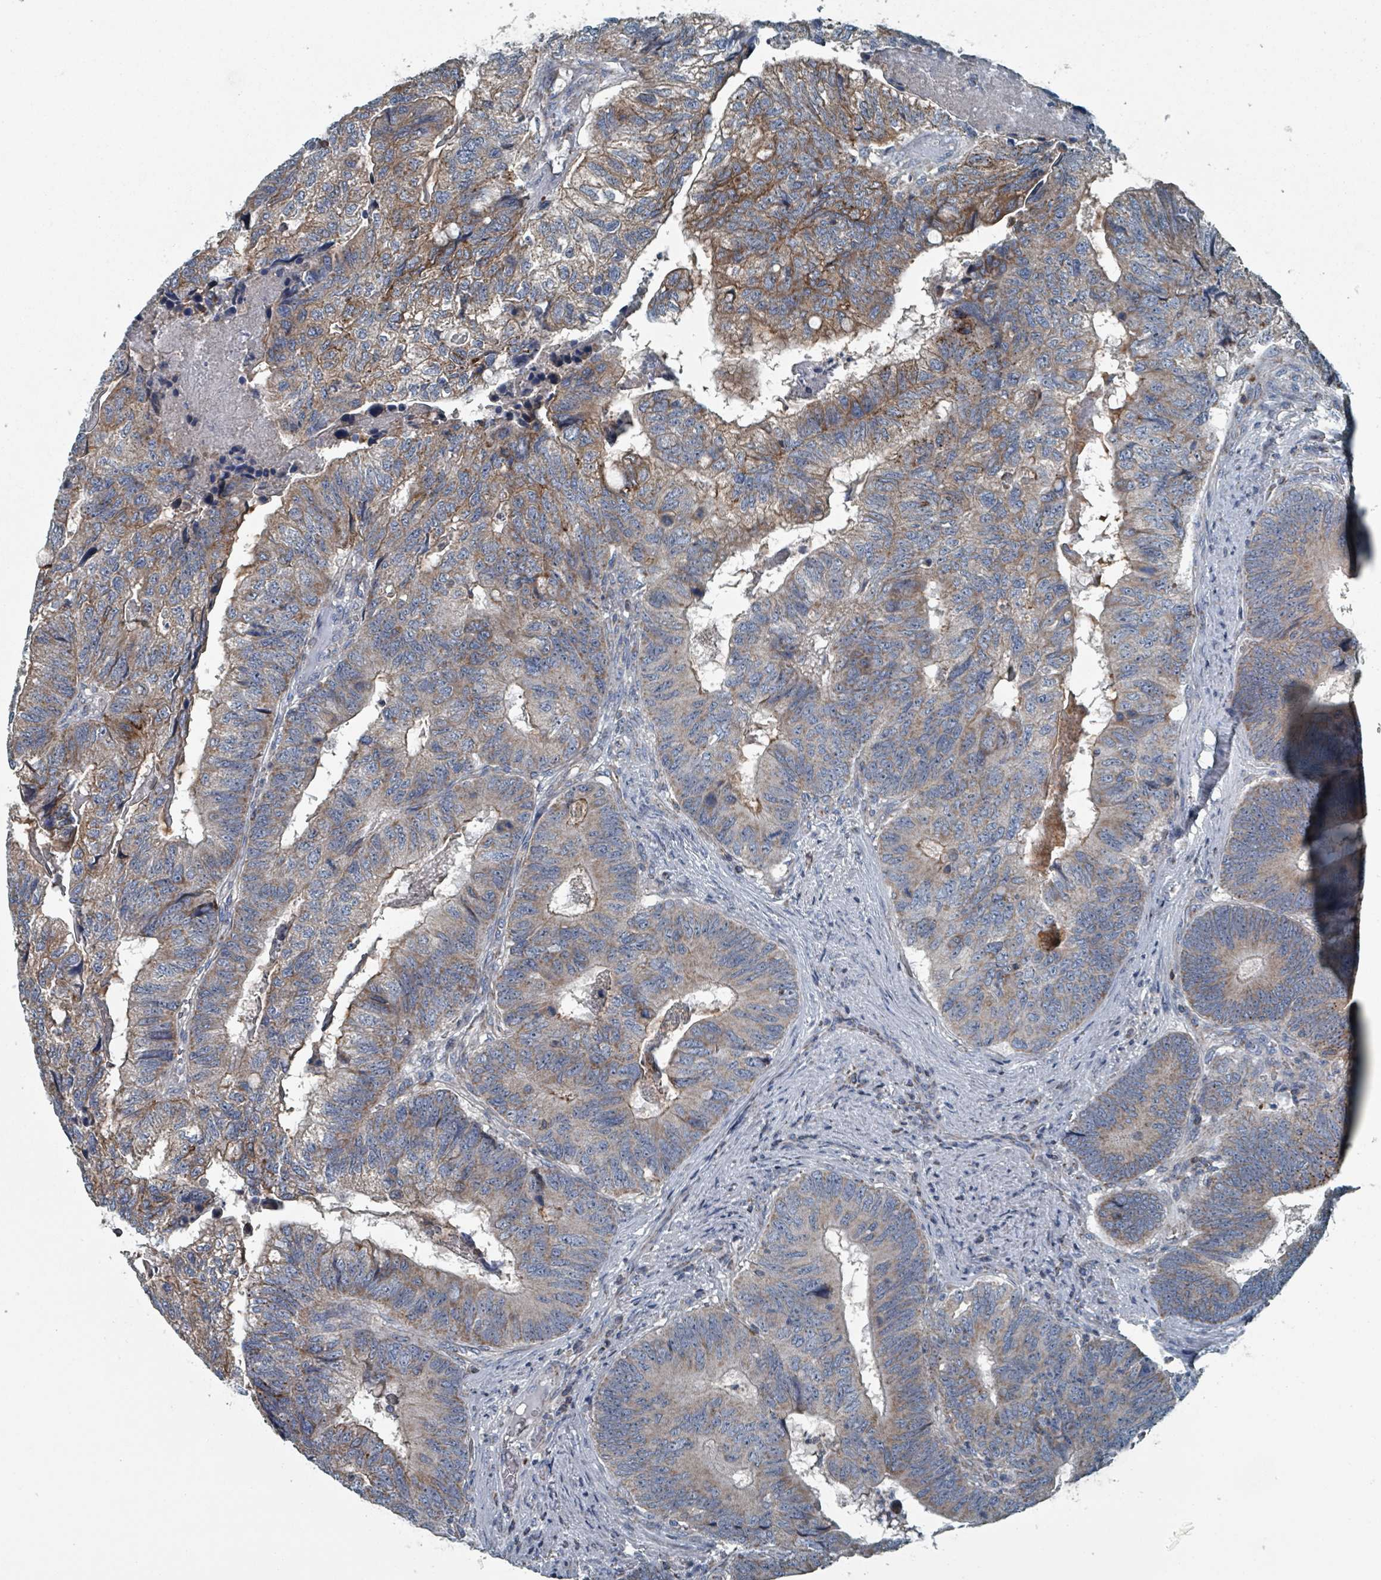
{"staining": {"intensity": "weak", "quantity": ">75%", "location": "cytoplasmic/membranous"}, "tissue": "colorectal cancer", "cell_type": "Tumor cells", "image_type": "cancer", "snomed": [{"axis": "morphology", "description": "Adenocarcinoma, NOS"}, {"axis": "topography", "description": "Colon"}], "caption": "A photomicrograph of colorectal cancer (adenocarcinoma) stained for a protein exhibits weak cytoplasmic/membranous brown staining in tumor cells.", "gene": "ABHD18", "patient": {"sex": "female", "age": 67}}